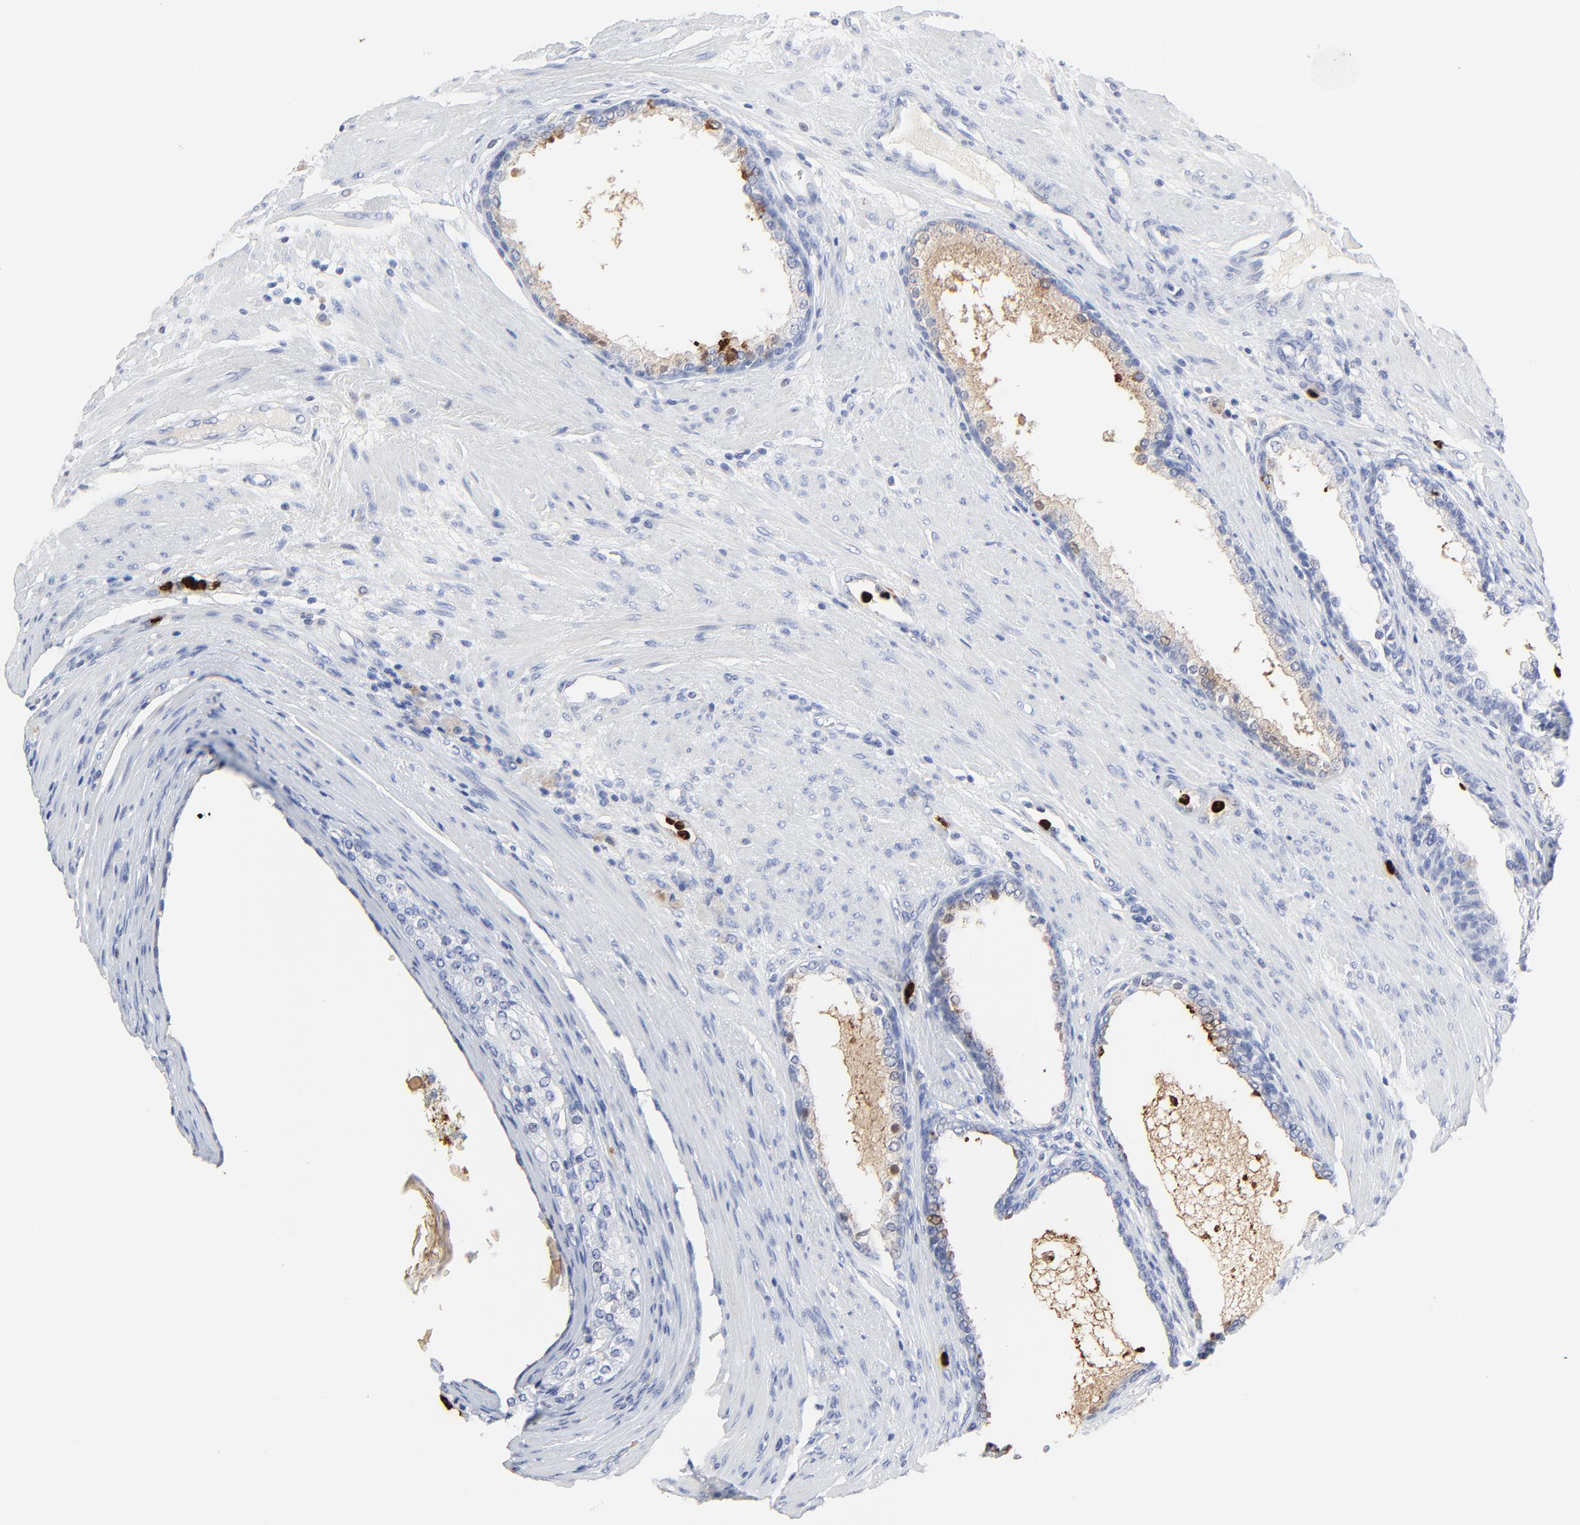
{"staining": {"intensity": "moderate", "quantity": "<25%", "location": "cytoplasmic/membranous"}, "tissue": "prostate cancer", "cell_type": "Tumor cells", "image_type": "cancer", "snomed": [{"axis": "morphology", "description": "Adenocarcinoma, Medium grade"}, {"axis": "topography", "description": "Prostate"}], "caption": "Tumor cells display low levels of moderate cytoplasmic/membranous staining in about <25% of cells in adenocarcinoma (medium-grade) (prostate). The staining was performed using DAB, with brown indicating positive protein expression. Nuclei are stained blue with hematoxylin.", "gene": "LCN2", "patient": {"sex": "male", "age": 72}}